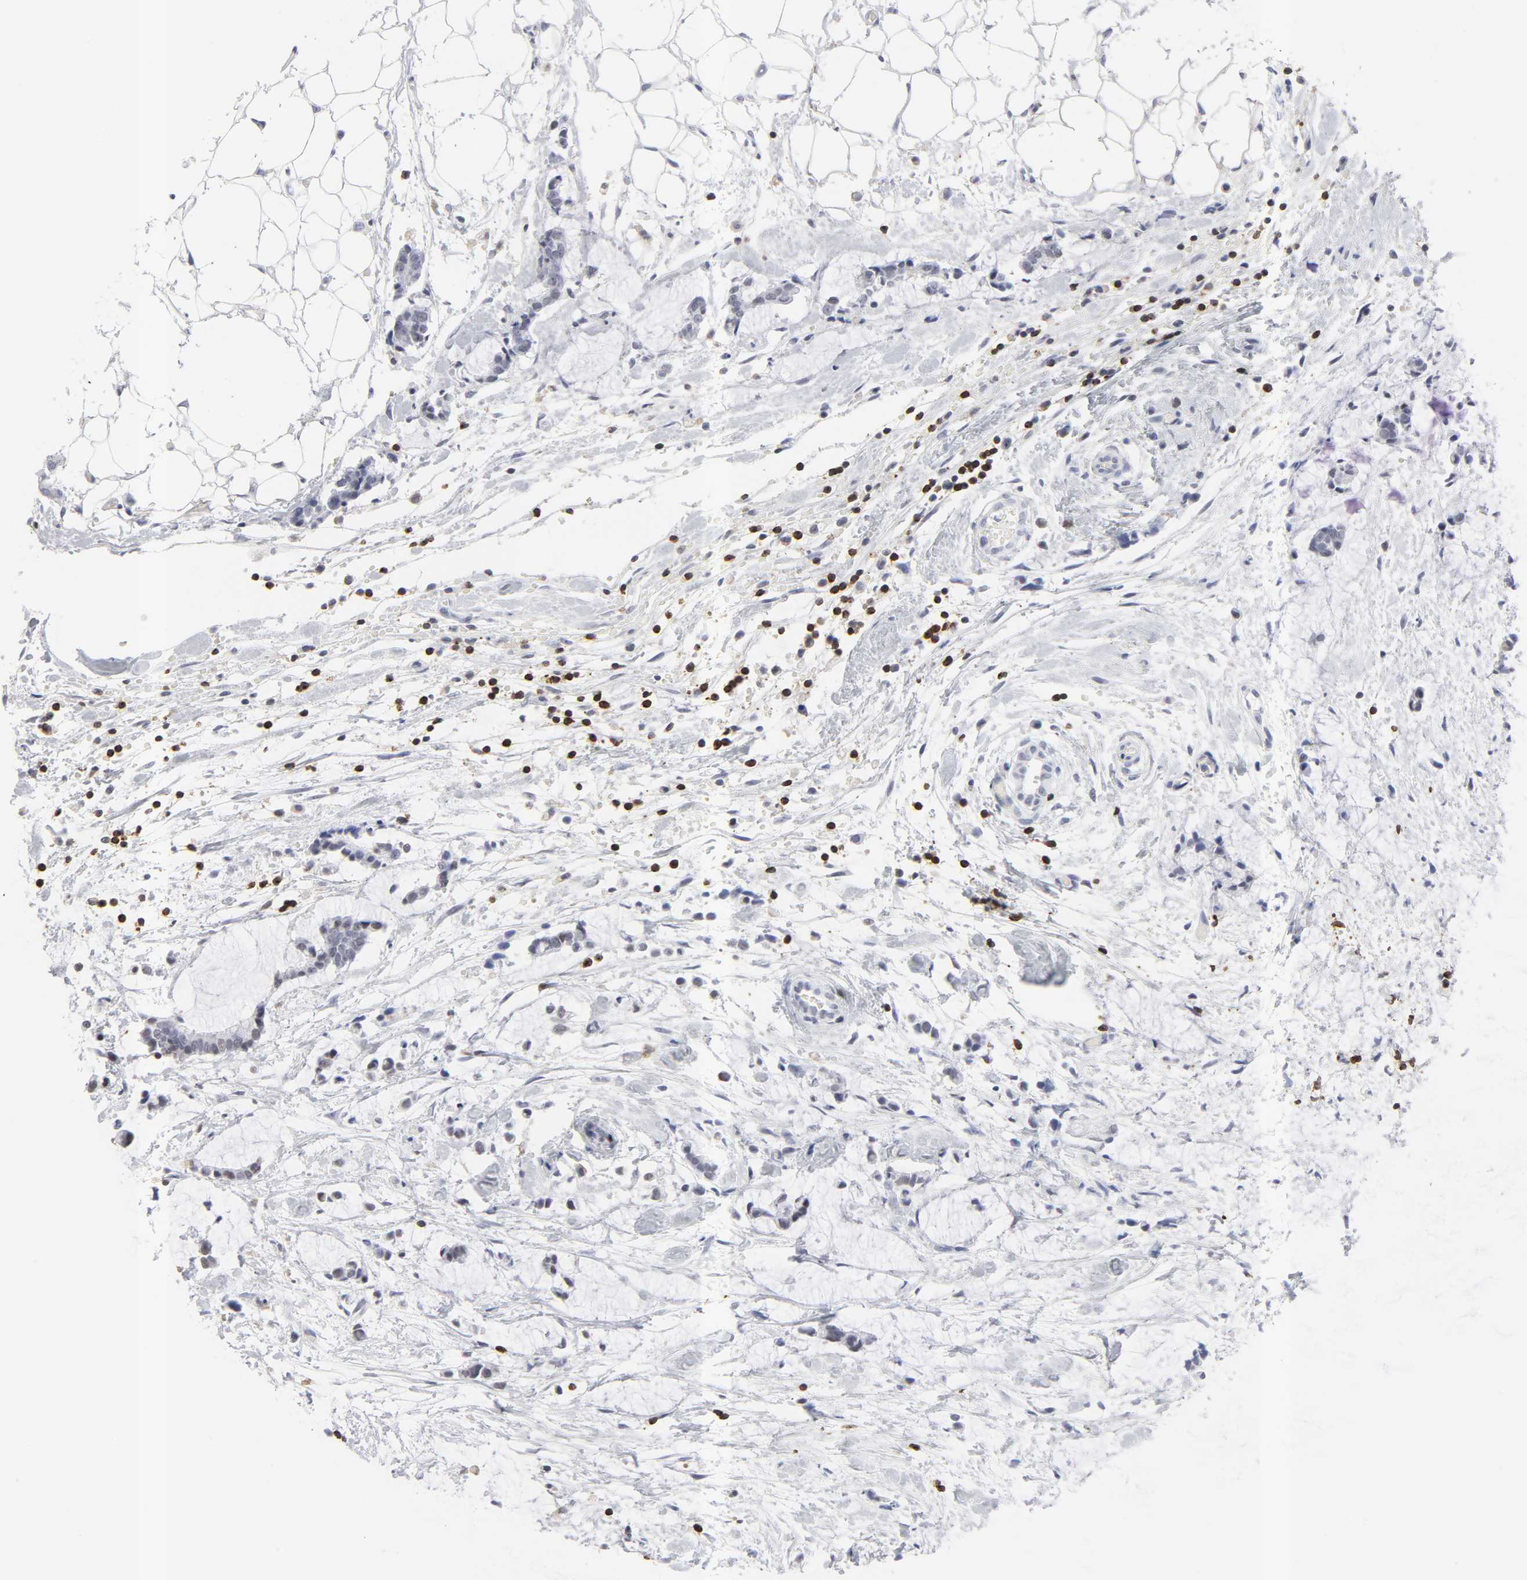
{"staining": {"intensity": "weak", "quantity": "<25%", "location": "nuclear"}, "tissue": "colorectal cancer", "cell_type": "Tumor cells", "image_type": "cancer", "snomed": [{"axis": "morphology", "description": "Adenocarcinoma, NOS"}, {"axis": "topography", "description": "Colon"}], "caption": "Immunohistochemistry image of neoplastic tissue: colorectal adenocarcinoma stained with DAB displays no significant protein staining in tumor cells.", "gene": "CD2", "patient": {"sex": "male", "age": 14}}